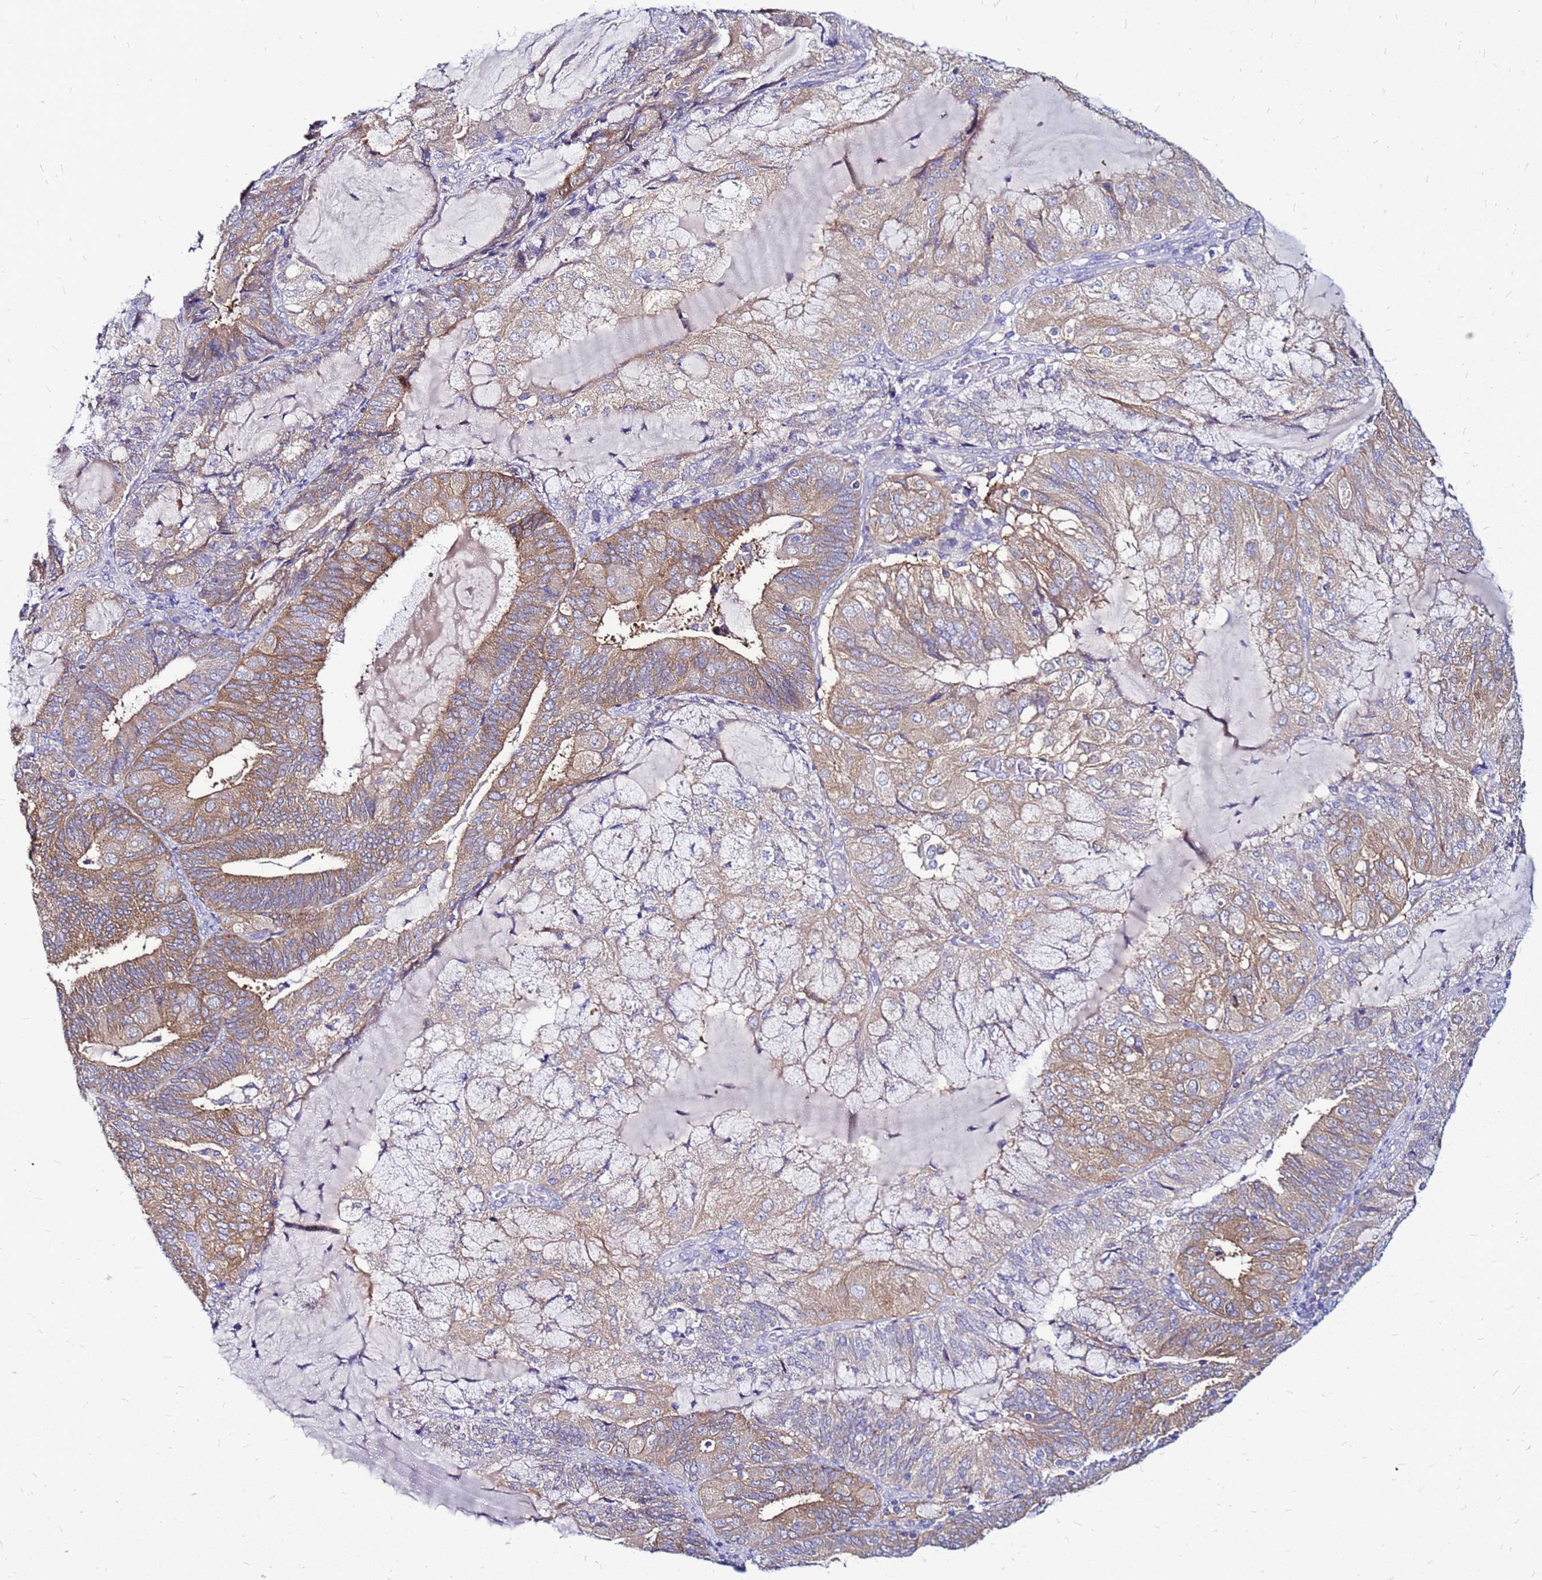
{"staining": {"intensity": "moderate", "quantity": "25%-75%", "location": "cytoplasmic/membranous"}, "tissue": "endometrial cancer", "cell_type": "Tumor cells", "image_type": "cancer", "snomed": [{"axis": "morphology", "description": "Adenocarcinoma, NOS"}, {"axis": "topography", "description": "Endometrium"}], "caption": "The micrograph displays a brown stain indicating the presence of a protein in the cytoplasmic/membranous of tumor cells in endometrial cancer.", "gene": "ARHGEF5", "patient": {"sex": "female", "age": 81}}